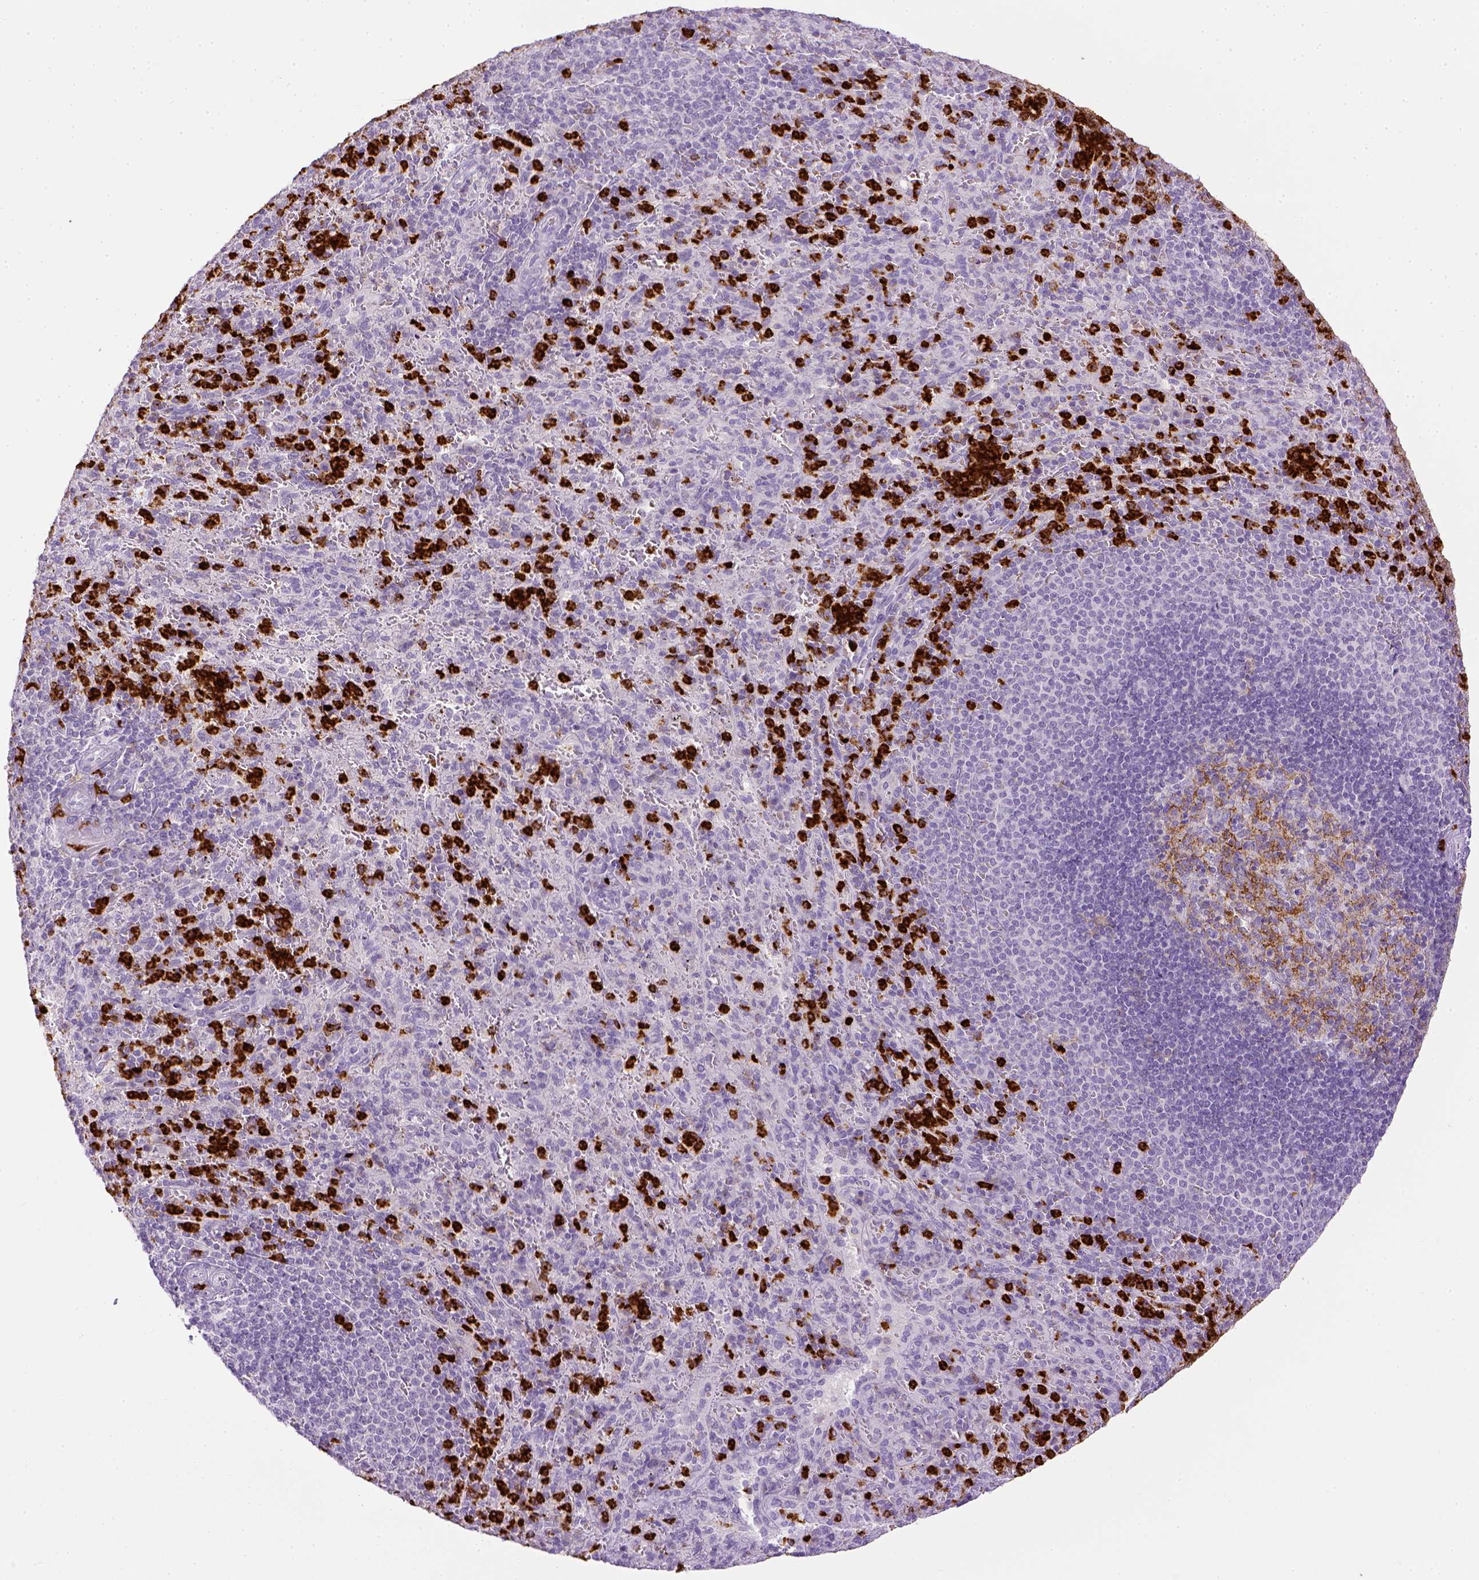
{"staining": {"intensity": "strong", "quantity": "<25%", "location": "cytoplasmic/membranous"}, "tissue": "spleen", "cell_type": "Cells in red pulp", "image_type": "normal", "snomed": [{"axis": "morphology", "description": "Normal tissue, NOS"}, {"axis": "topography", "description": "Spleen"}], "caption": "Spleen stained with DAB (3,3'-diaminobenzidine) immunohistochemistry exhibits medium levels of strong cytoplasmic/membranous positivity in about <25% of cells in red pulp.", "gene": "ITGAM", "patient": {"sex": "male", "age": 57}}